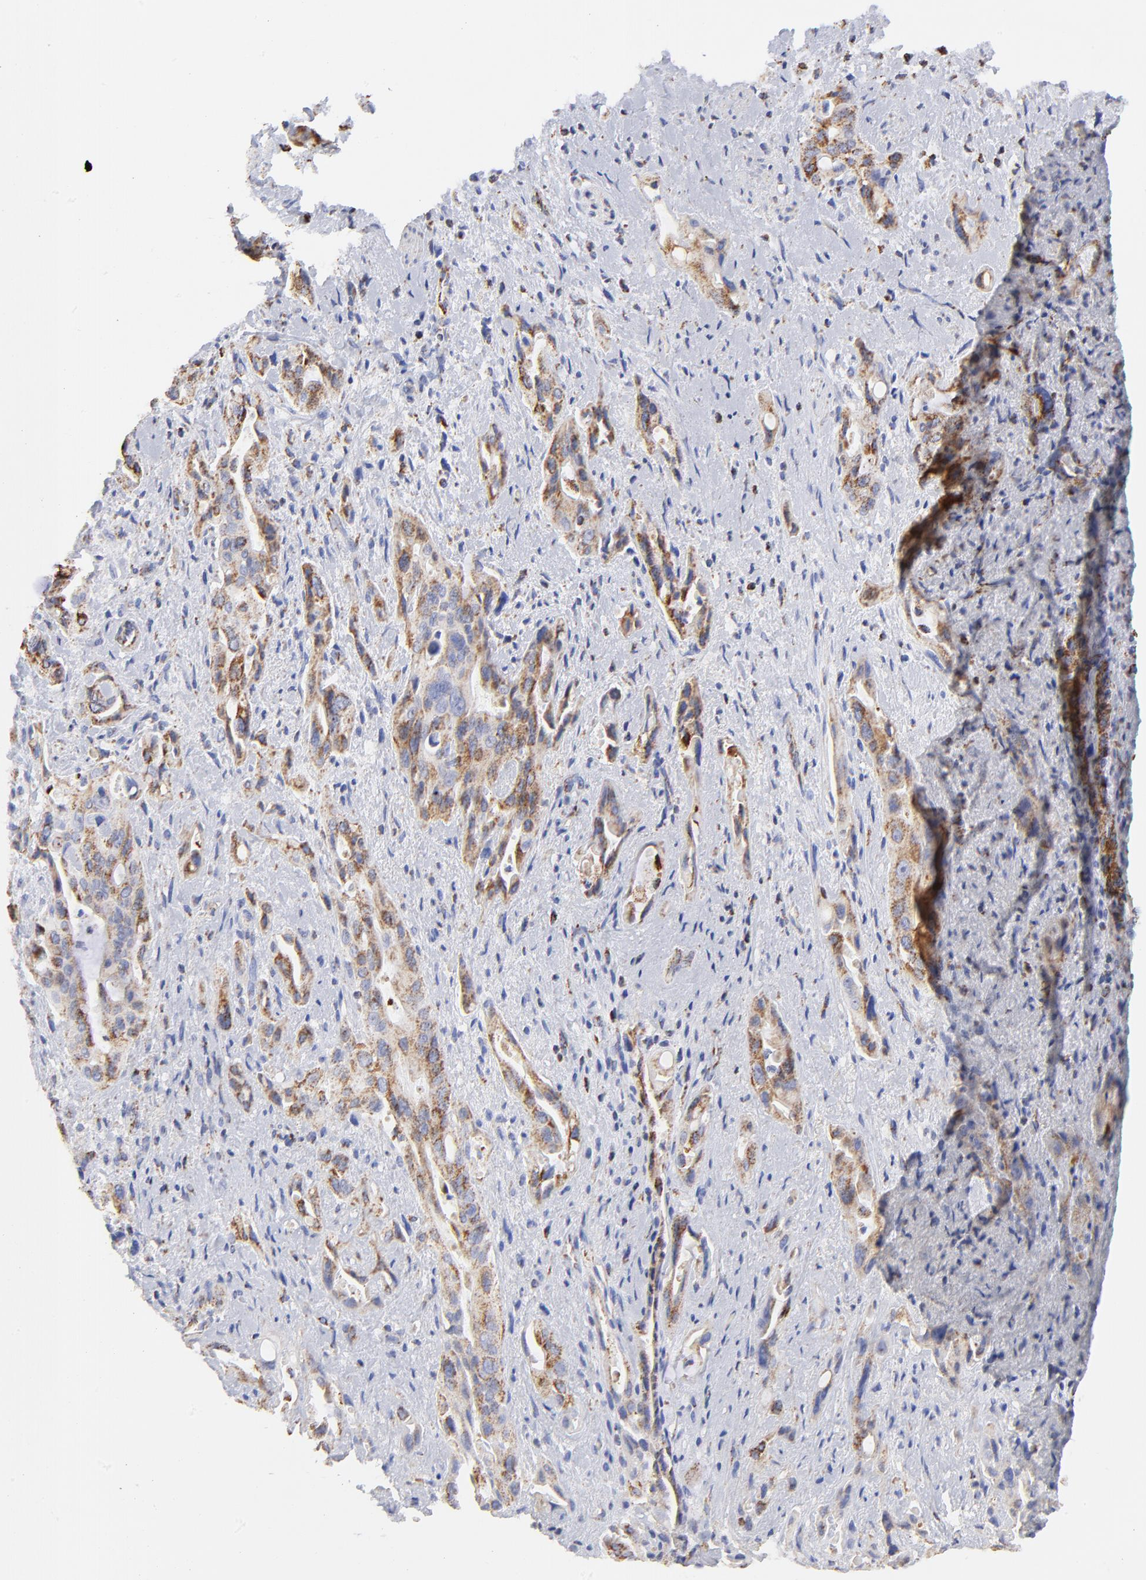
{"staining": {"intensity": "moderate", "quantity": ">75%", "location": "cytoplasmic/membranous"}, "tissue": "pancreatic cancer", "cell_type": "Tumor cells", "image_type": "cancer", "snomed": [{"axis": "morphology", "description": "Adenocarcinoma, NOS"}, {"axis": "topography", "description": "Pancreas"}], "caption": "High-magnification brightfield microscopy of adenocarcinoma (pancreatic) stained with DAB (3,3'-diaminobenzidine) (brown) and counterstained with hematoxylin (blue). tumor cells exhibit moderate cytoplasmic/membranous expression is present in about>75% of cells. (brown staining indicates protein expression, while blue staining denotes nuclei).", "gene": "COX4I1", "patient": {"sex": "male", "age": 77}}